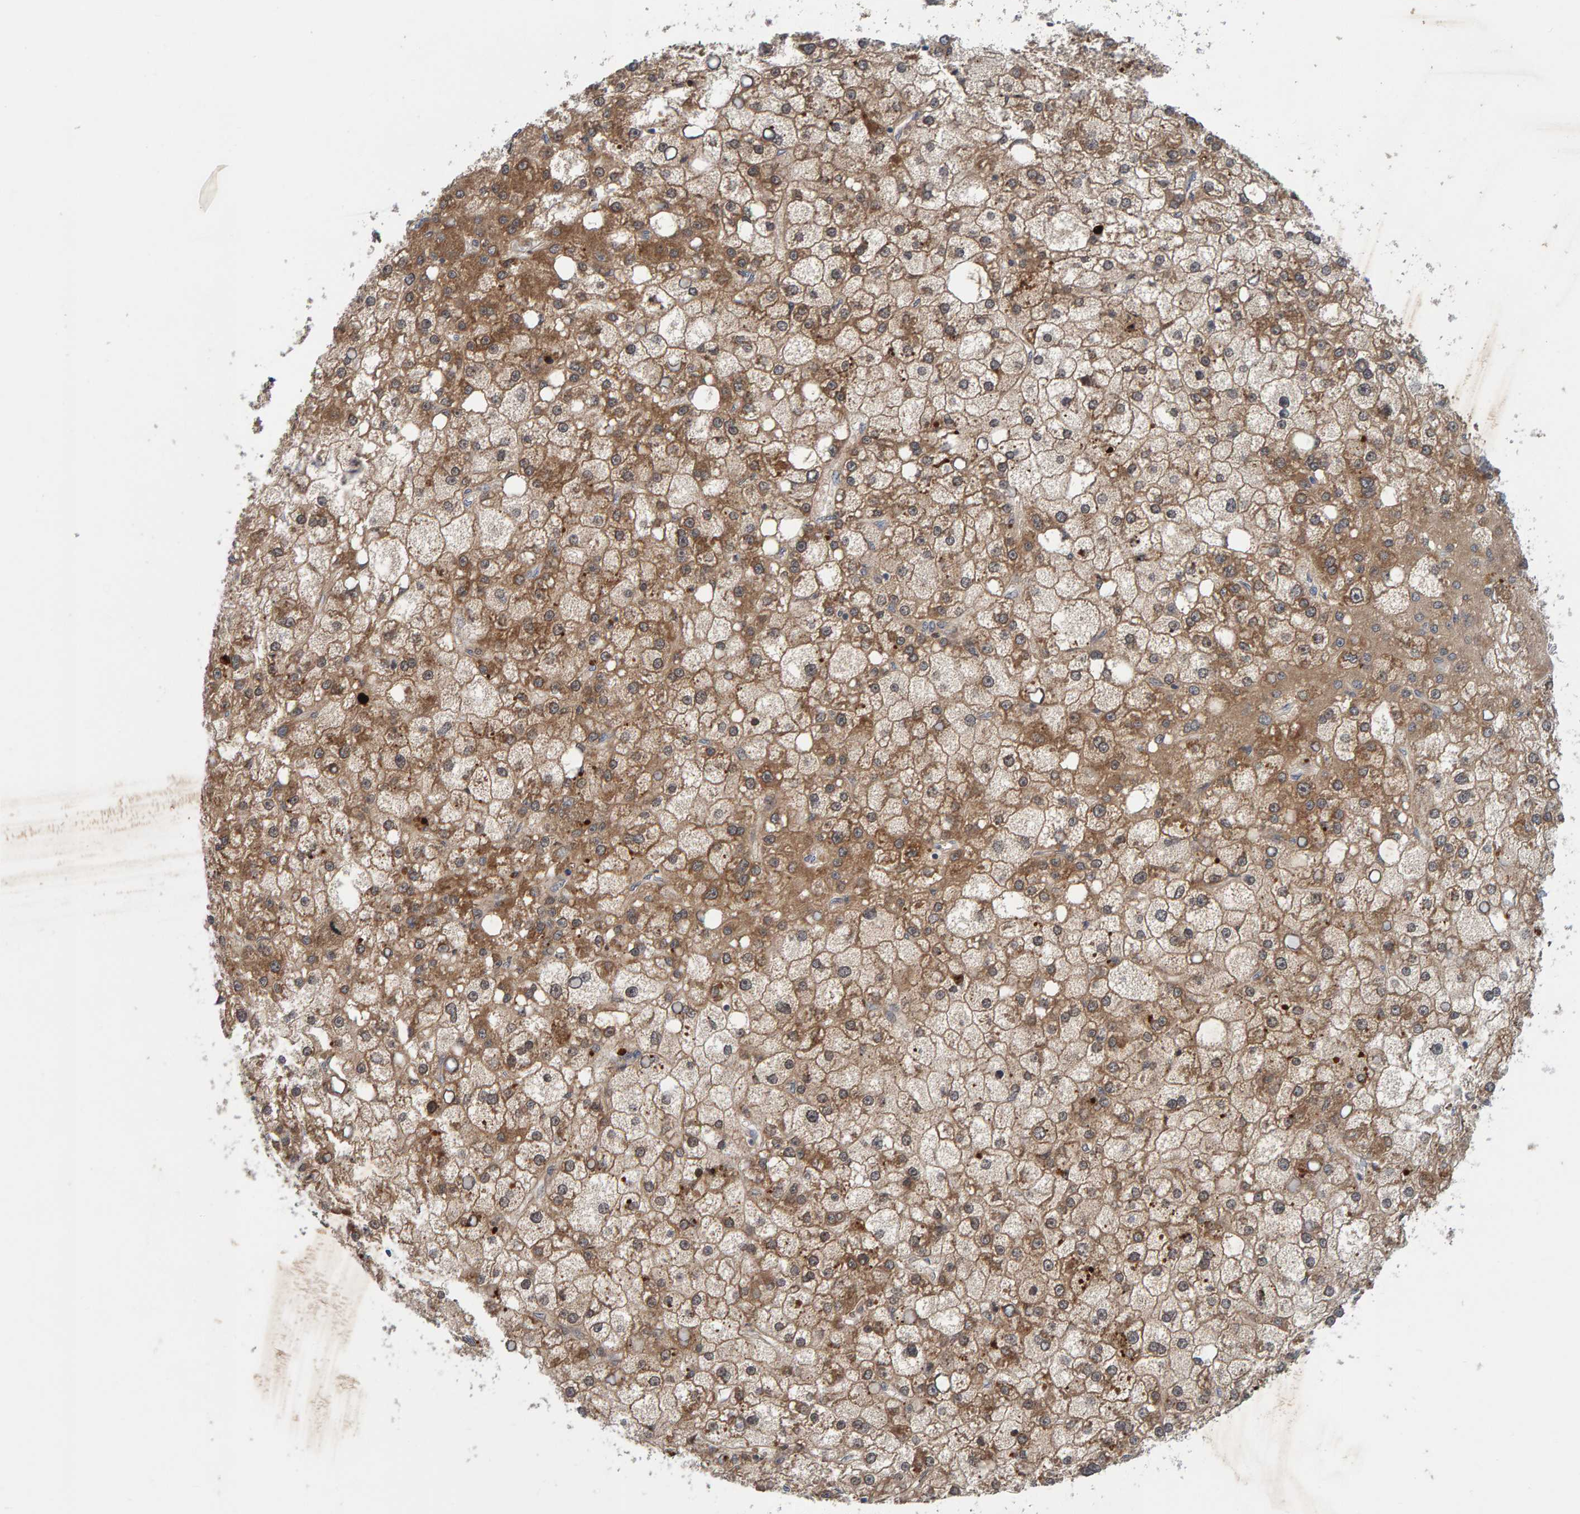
{"staining": {"intensity": "moderate", "quantity": ">75%", "location": "cytoplasmic/membranous"}, "tissue": "liver cancer", "cell_type": "Tumor cells", "image_type": "cancer", "snomed": [{"axis": "morphology", "description": "Carcinoma, Hepatocellular, NOS"}, {"axis": "topography", "description": "Liver"}], "caption": "Immunohistochemical staining of human liver cancer (hepatocellular carcinoma) shows moderate cytoplasmic/membranous protein staining in about >75% of tumor cells.", "gene": "TATDN1", "patient": {"sex": "male", "age": 67}}